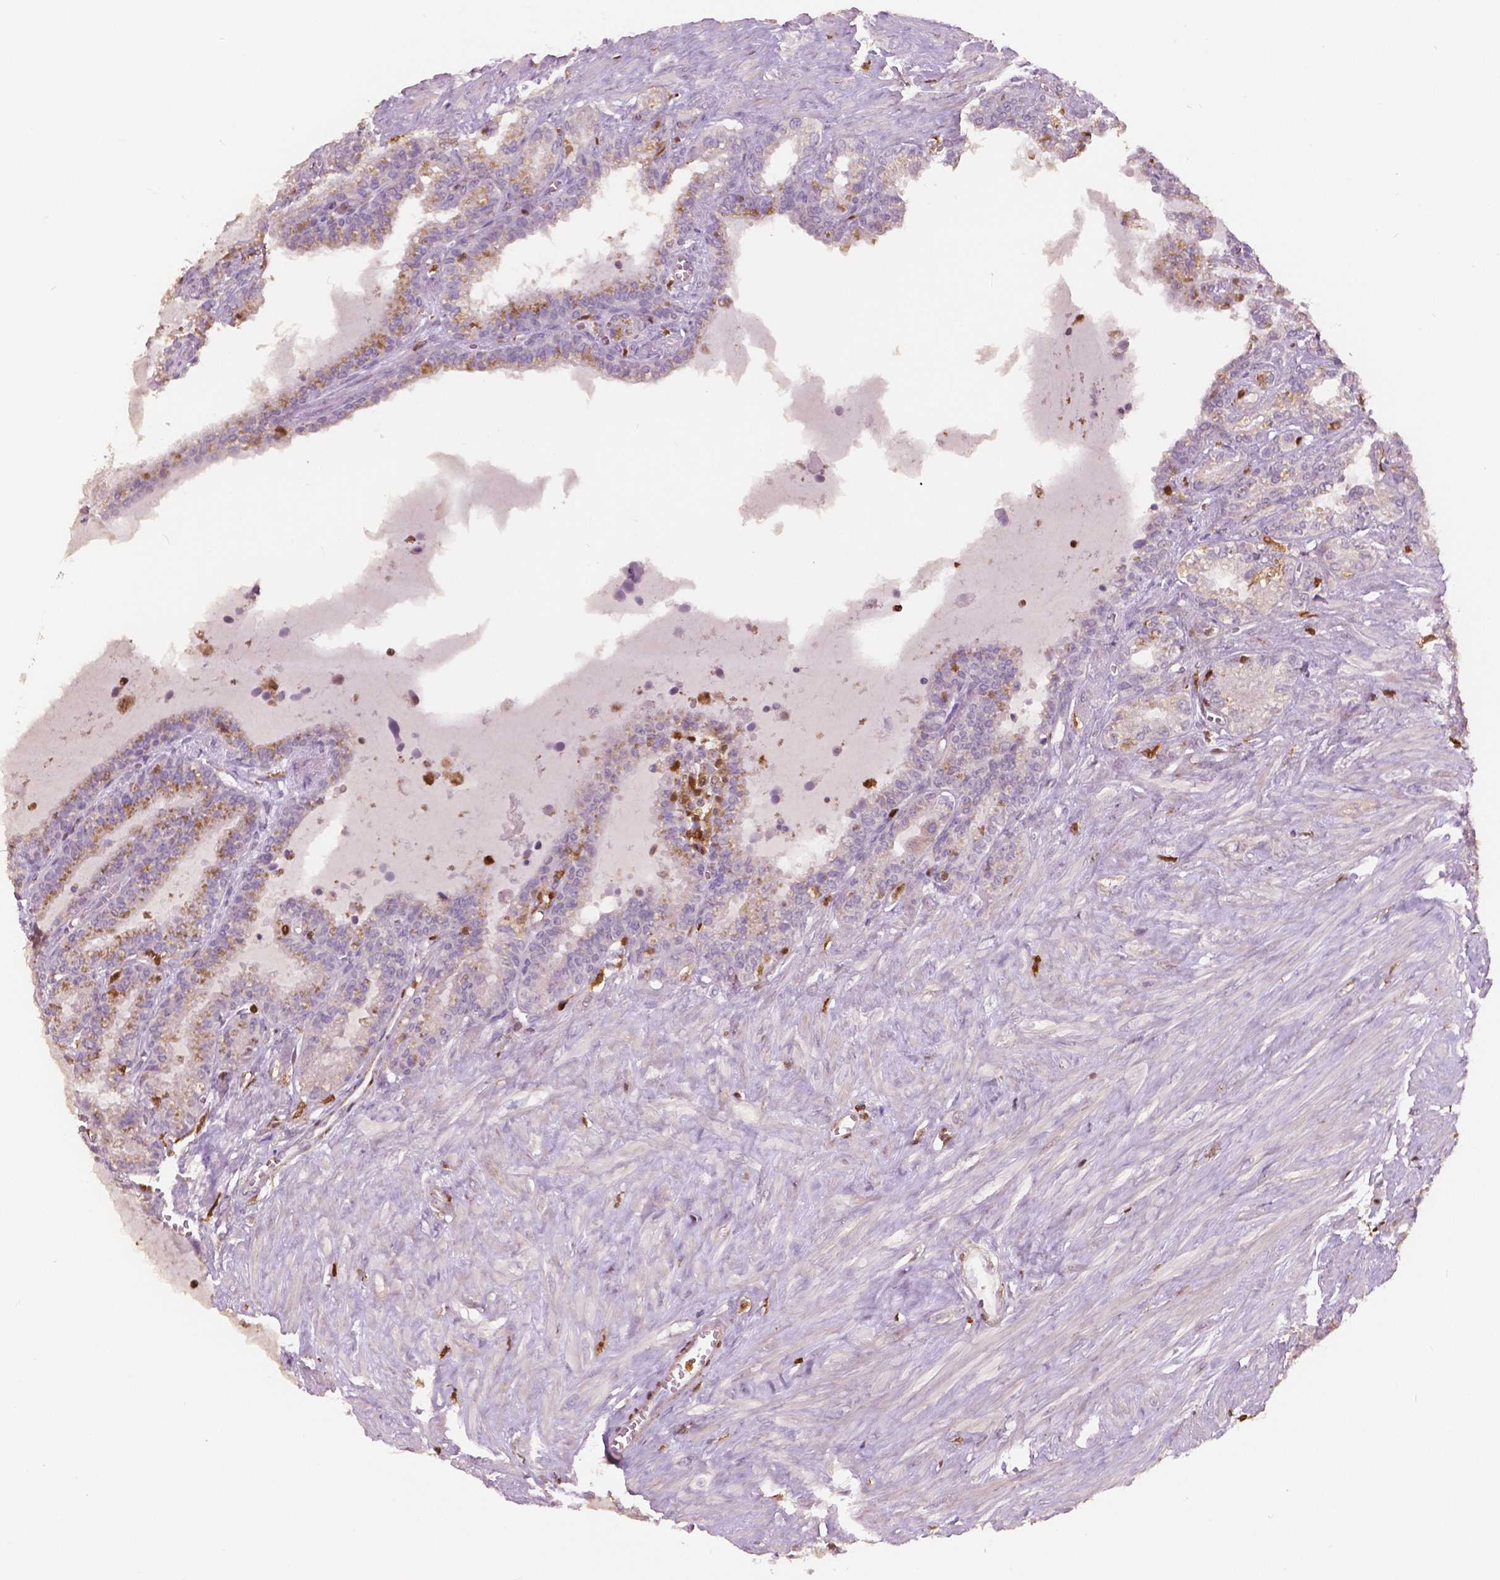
{"staining": {"intensity": "moderate", "quantity": "<25%", "location": "cytoplasmic/membranous"}, "tissue": "seminal vesicle", "cell_type": "Glandular cells", "image_type": "normal", "snomed": [{"axis": "morphology", "description": "Normal tissue, NOS"}, {"axis": "morphology", "description": "Urothelial carcinoma, NOS"}, {"axis": "topography", "description": "Urinary bladder"}, {"axis": "topography", "description": "Seminal veicle"}], "caption": "A histopathology image of seminal vesicle stained for a protein exhibits moderate cytoplasmic/membranous brown staining in glandular cells. The staining was performed using DAB, with brown indicating positive protein expression. Nuclei are stained blue with hematoxylin.", "gene": "S100A4", "patient": {"sex": "male", "age": 76}}